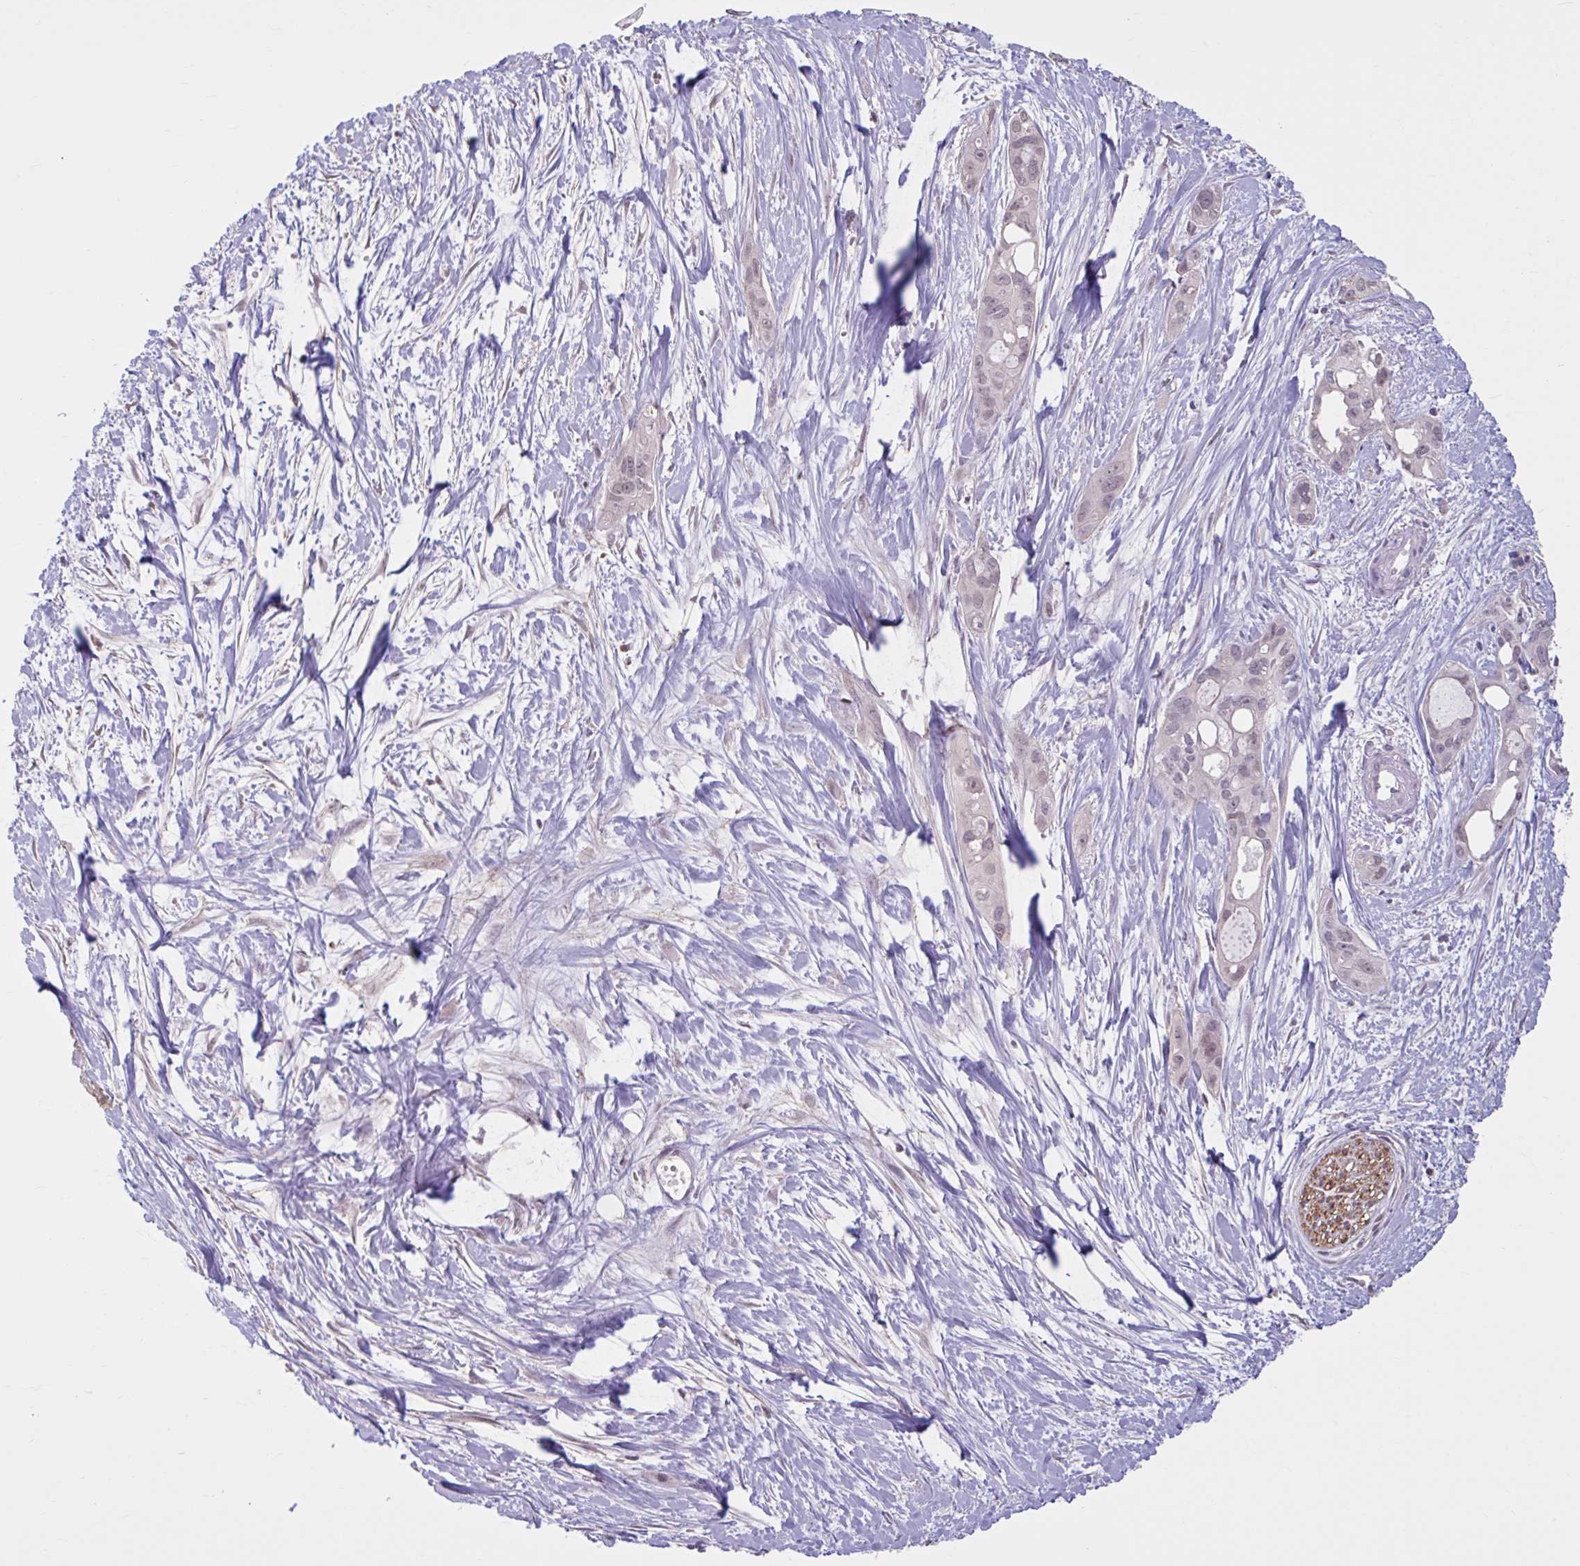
{"staining": {"intensity": "weak", "quantity": "<25%", "location": "nuclear"}, "tissue": "pancreatic cancer", "cell_type": "Tumor cells", "image_type": "cancer", "snomed": [{"axis": "morphology", "description": "Adenocarcinoma, NOS"}, {"axis": "topography", "description": "Pancreas"}], "caption": "Tumor cells show no significant protein expression in pancreatic adenocarcinoma.", "gene": "CDH19", "patient": {"sex": "female", "age": 50}}